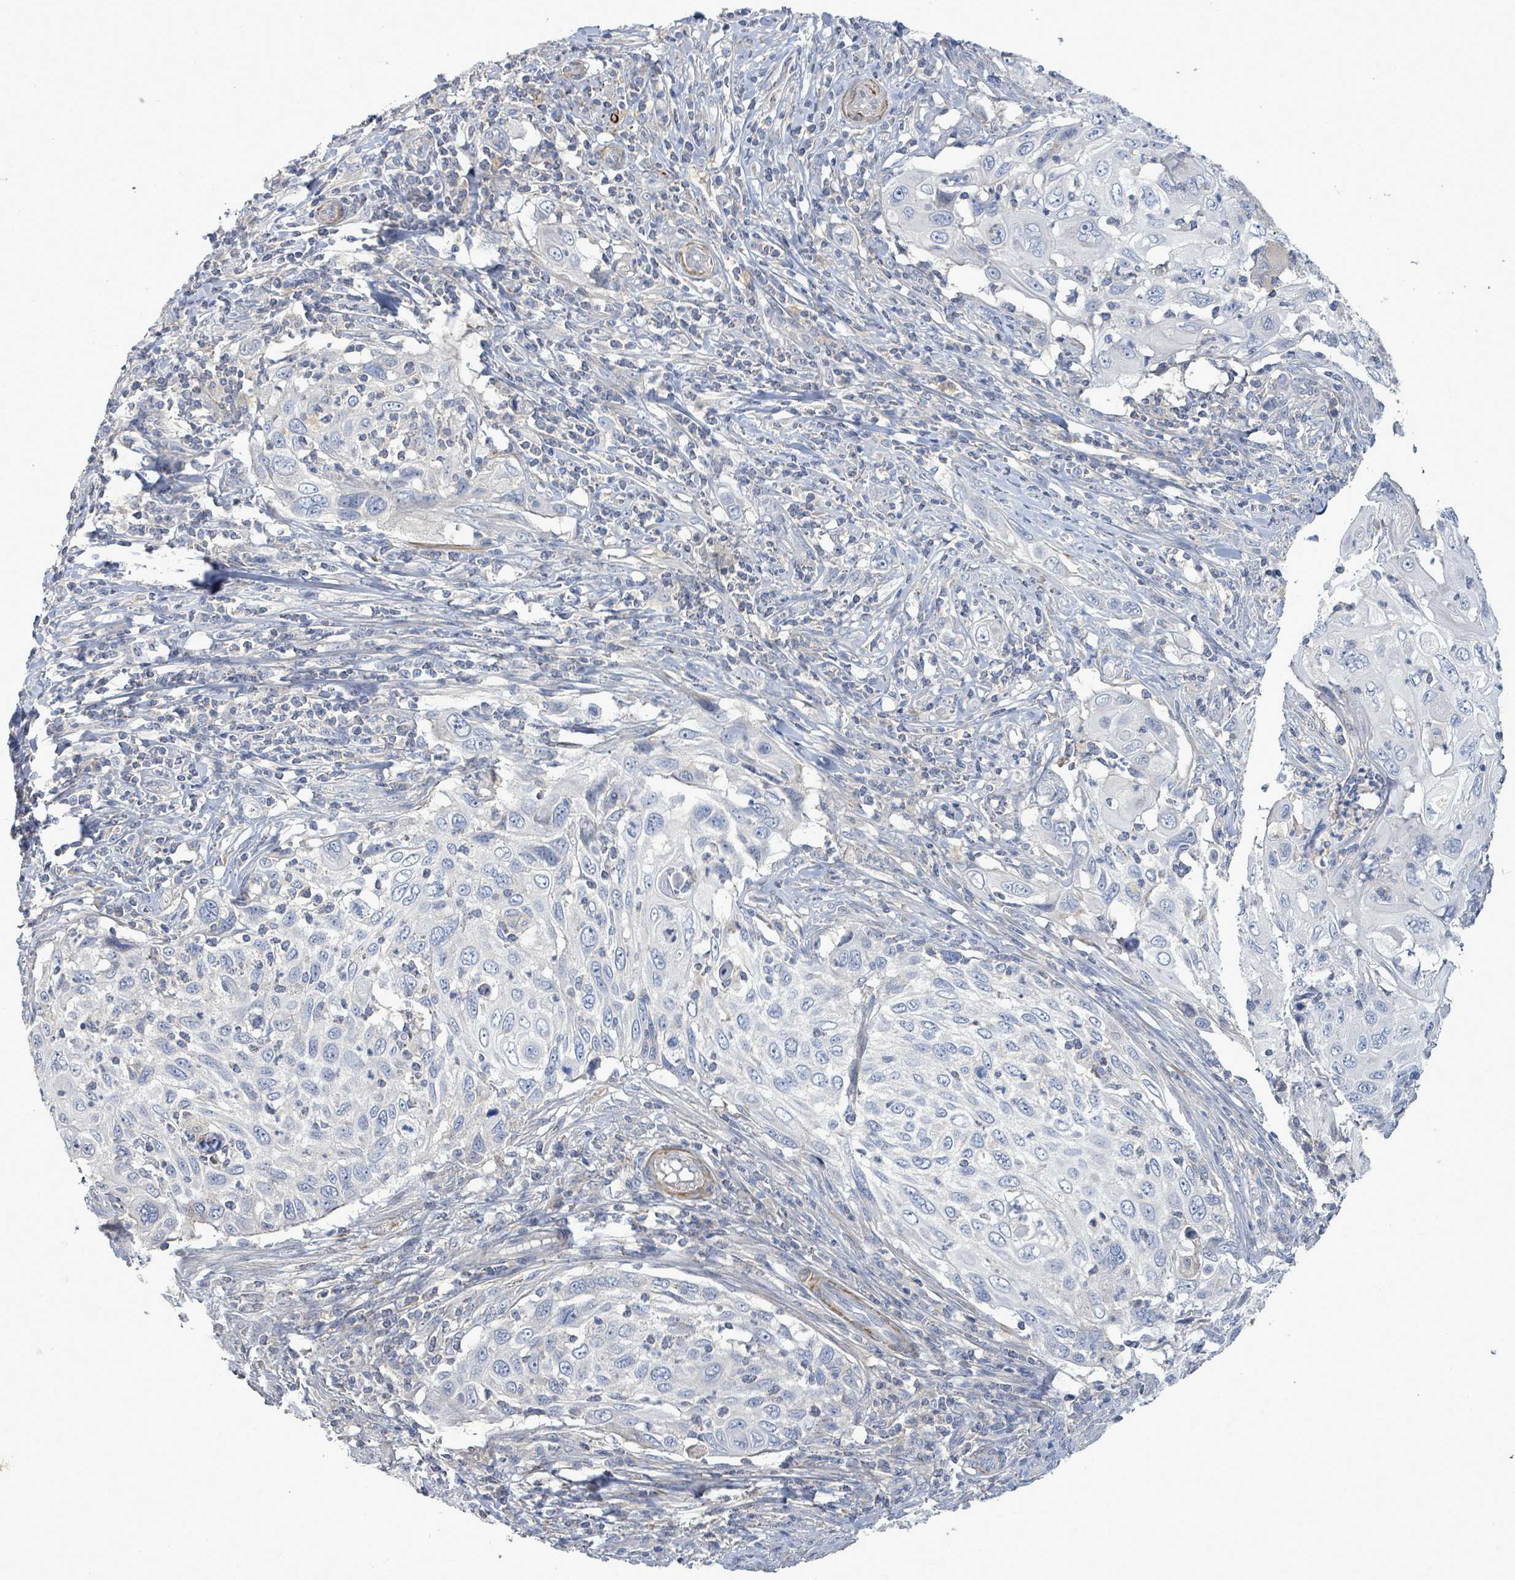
{"staining": {"intensity": "negative", "quantity": "none", "location": "none"}, "tissue": "cervical cancer", "cell_type": "Tumor cells", "image_type": "cancer", "snomed": [{"axis": "morphology", "description": "Squamous cell carcinoma, NOS"}, {"axis": "topography", "description": "Cervix"}], "caption": "The micrograph demonstrates no significant positivity in tumor cells of squamous cell carcinoma (cervical).", "gene": "ARGFX", "patient": {"sex": "female", "age": 70}}